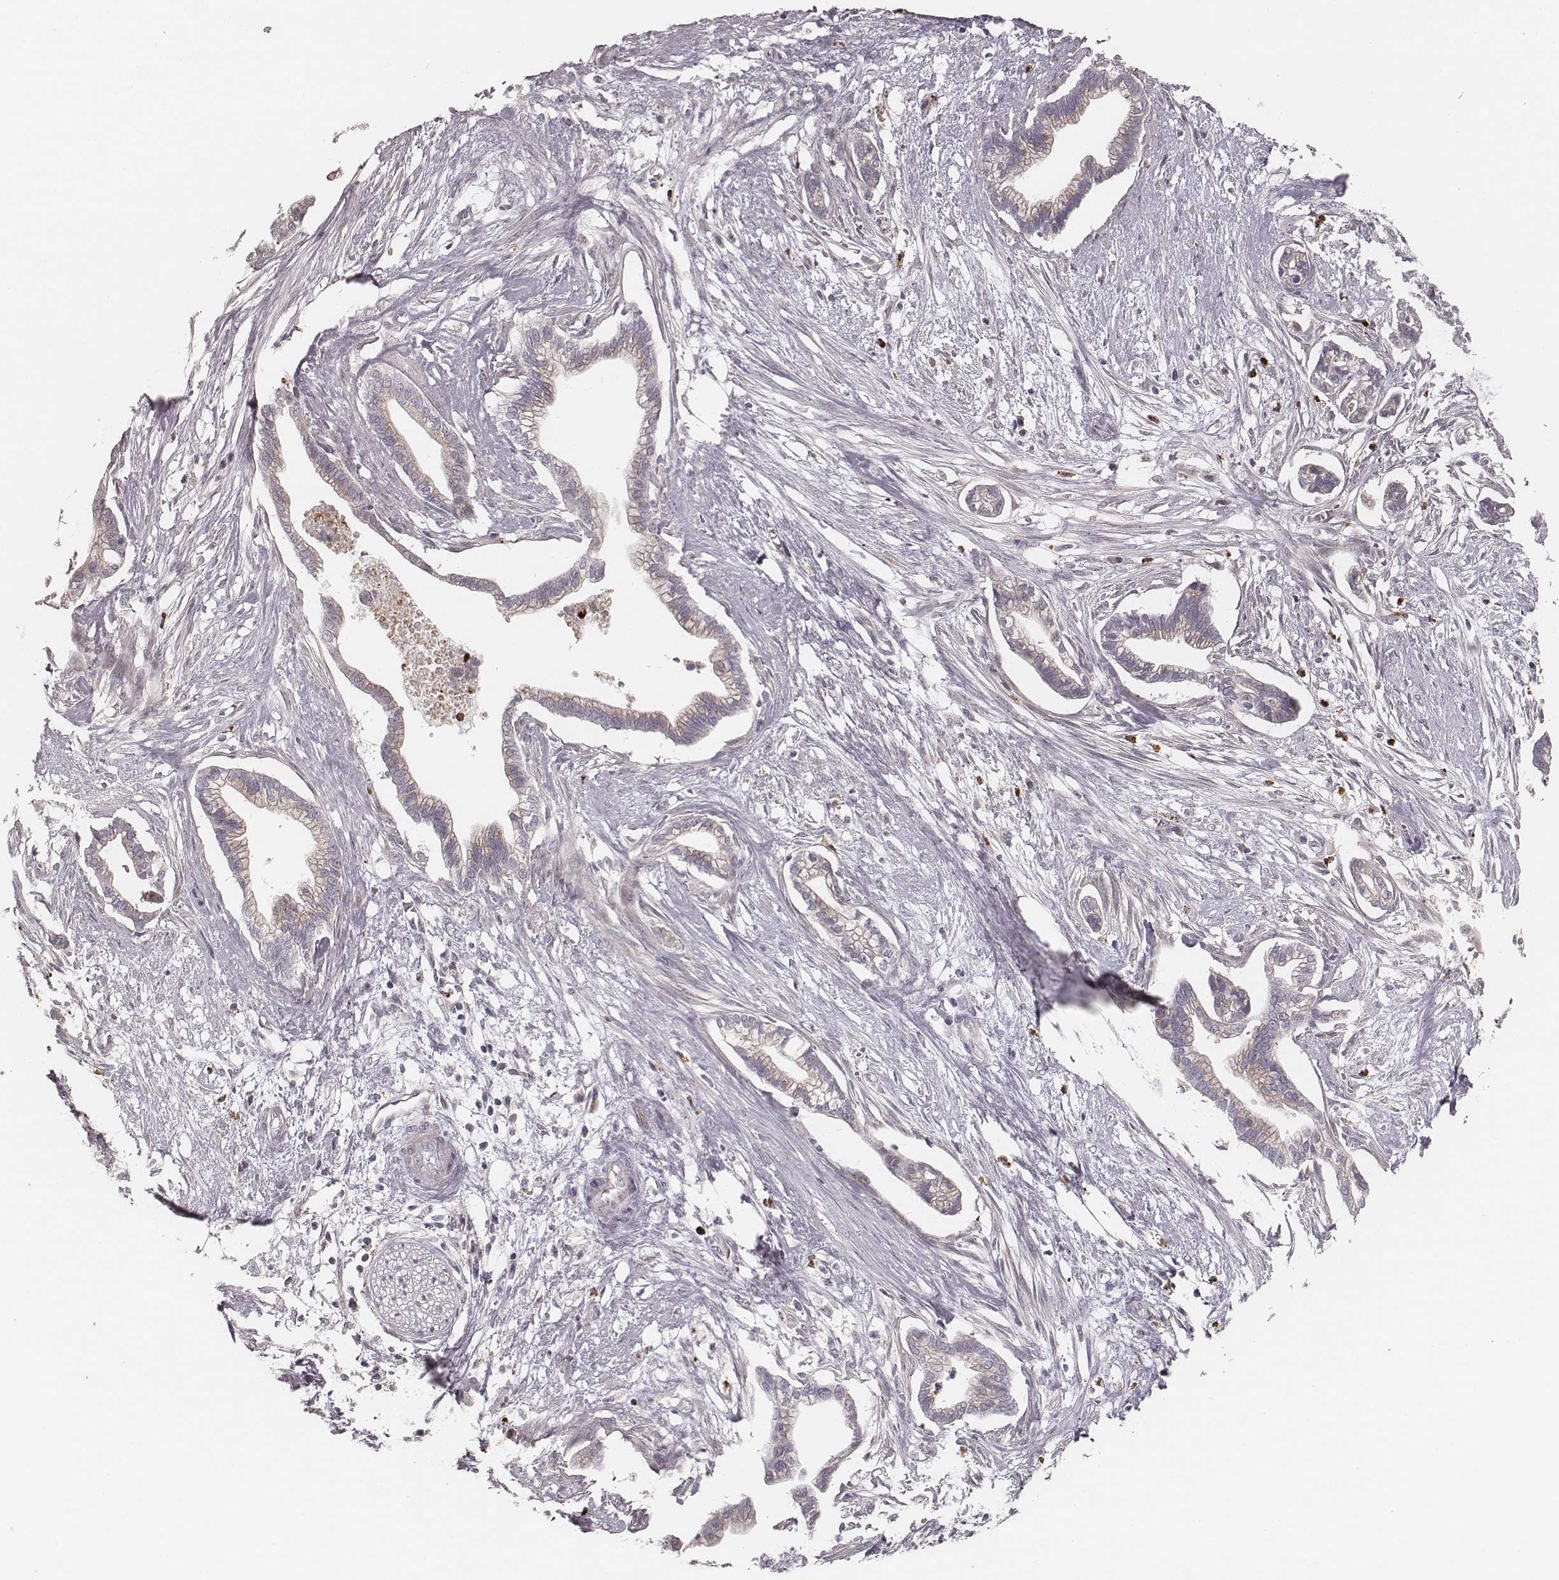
{"staining": {"intensity": "negative", "quantity": "none", "location": "none"}, "tissue": "cervical cancer", "cell_type": "Tumor cells", "image_type": "cancer", "snomed": [{"axis": "morphology", "description": "Adenocarcinoma, NOS"}, {"axis": "topography", "description": "Cervix"}], "caption": "High magnification brightfield microscopy of cervical adenocarcinoma stained with DAB (3,3'-diaminobenzidine) (brown) and counterstained with hematoxylin (blue): tumor cells show no significant positivity.", "gene": "ABCA7", "patient": {"sex": "female", "age": 62}}